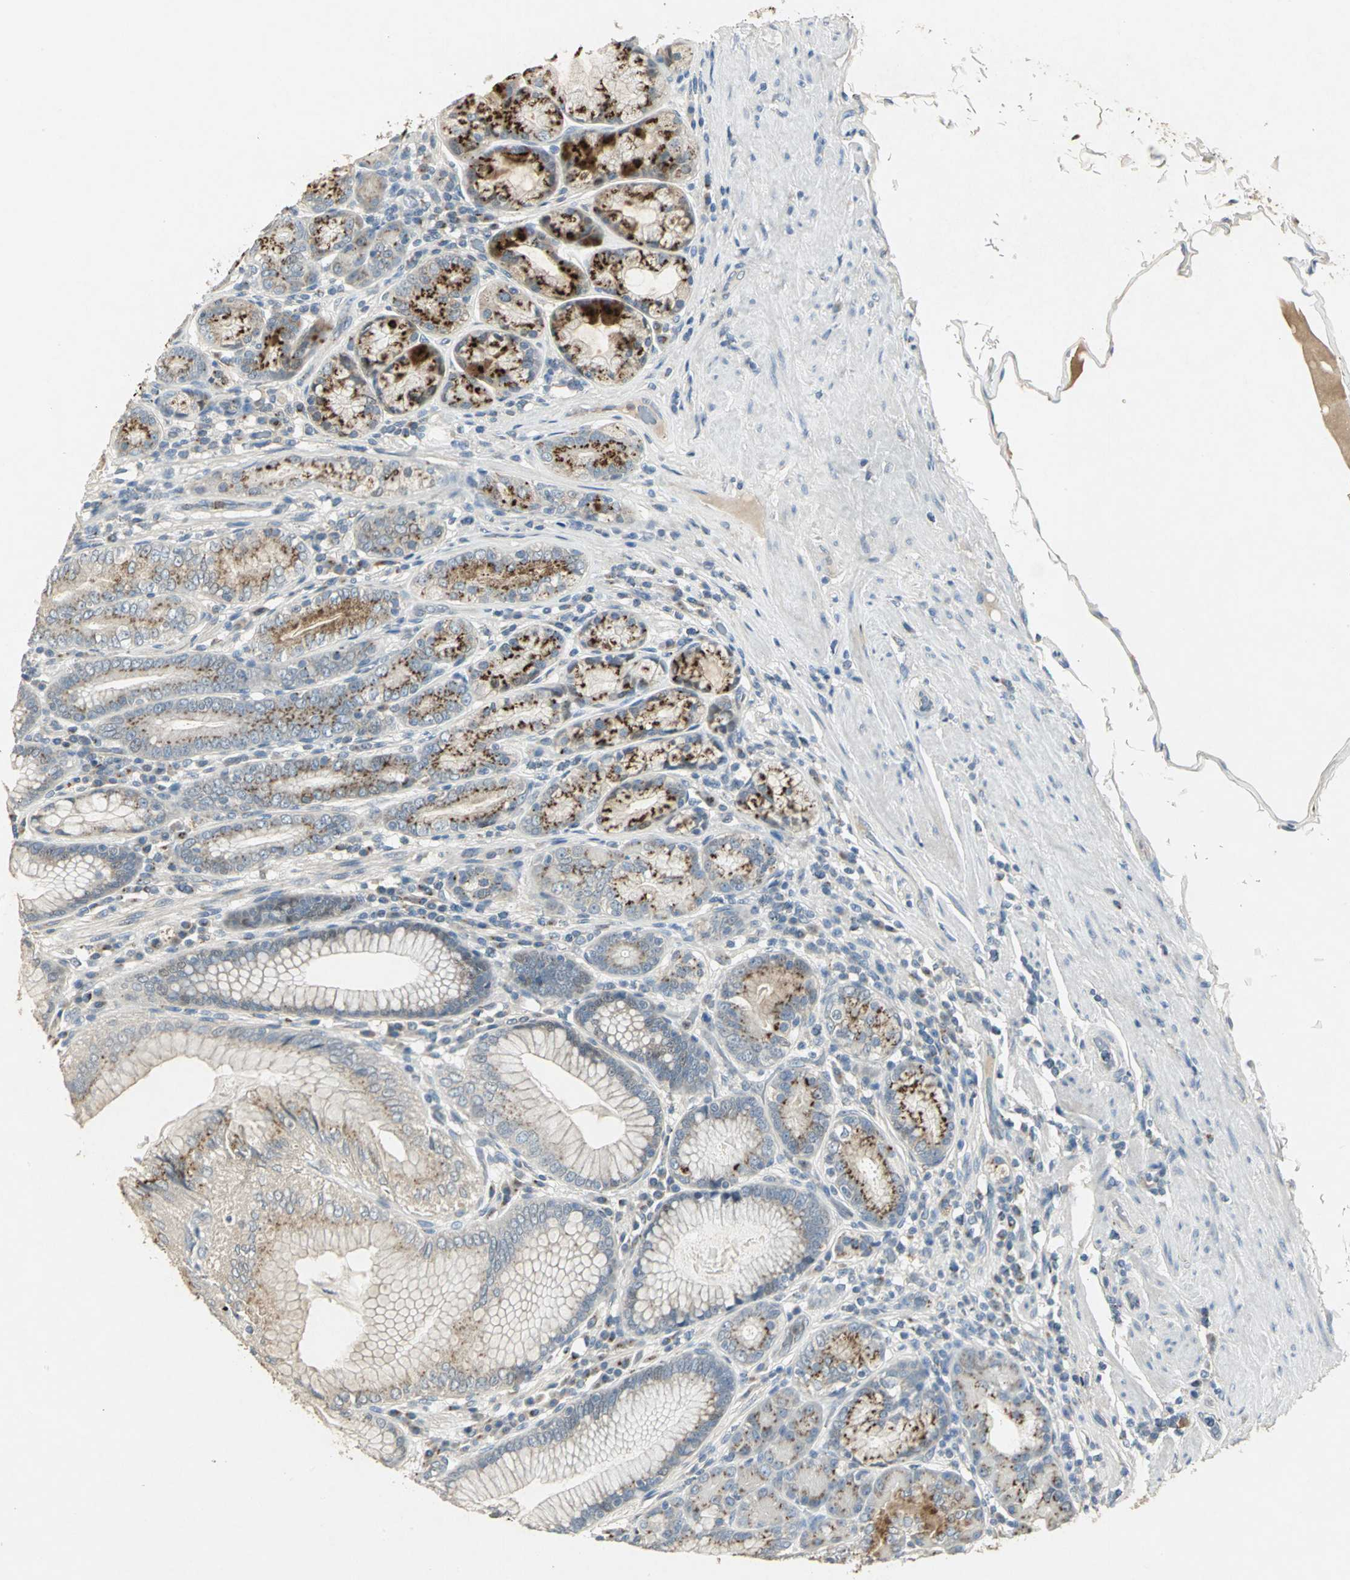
{"staining": {"intensity": "strong", "quantity": "25%-75%", "location": "cytoplasmic/membranous"}, "tissue": "stomach", "cell_type": "Glandular cells", "image_type": "normal", "snomed": [{"axis": "morphology", "description": "Normal tissue, NOS"}, {"axis": "topography", "description": "Stomach, lower"}], "caption": "Immunohistochemical staining of benign stomach reveals strong cytoplasmic/membranous protein expression in about 25%-75% of glandular cells.", "gene": "TM9SF2", "patient": {"sex": "female", "age": 76}}